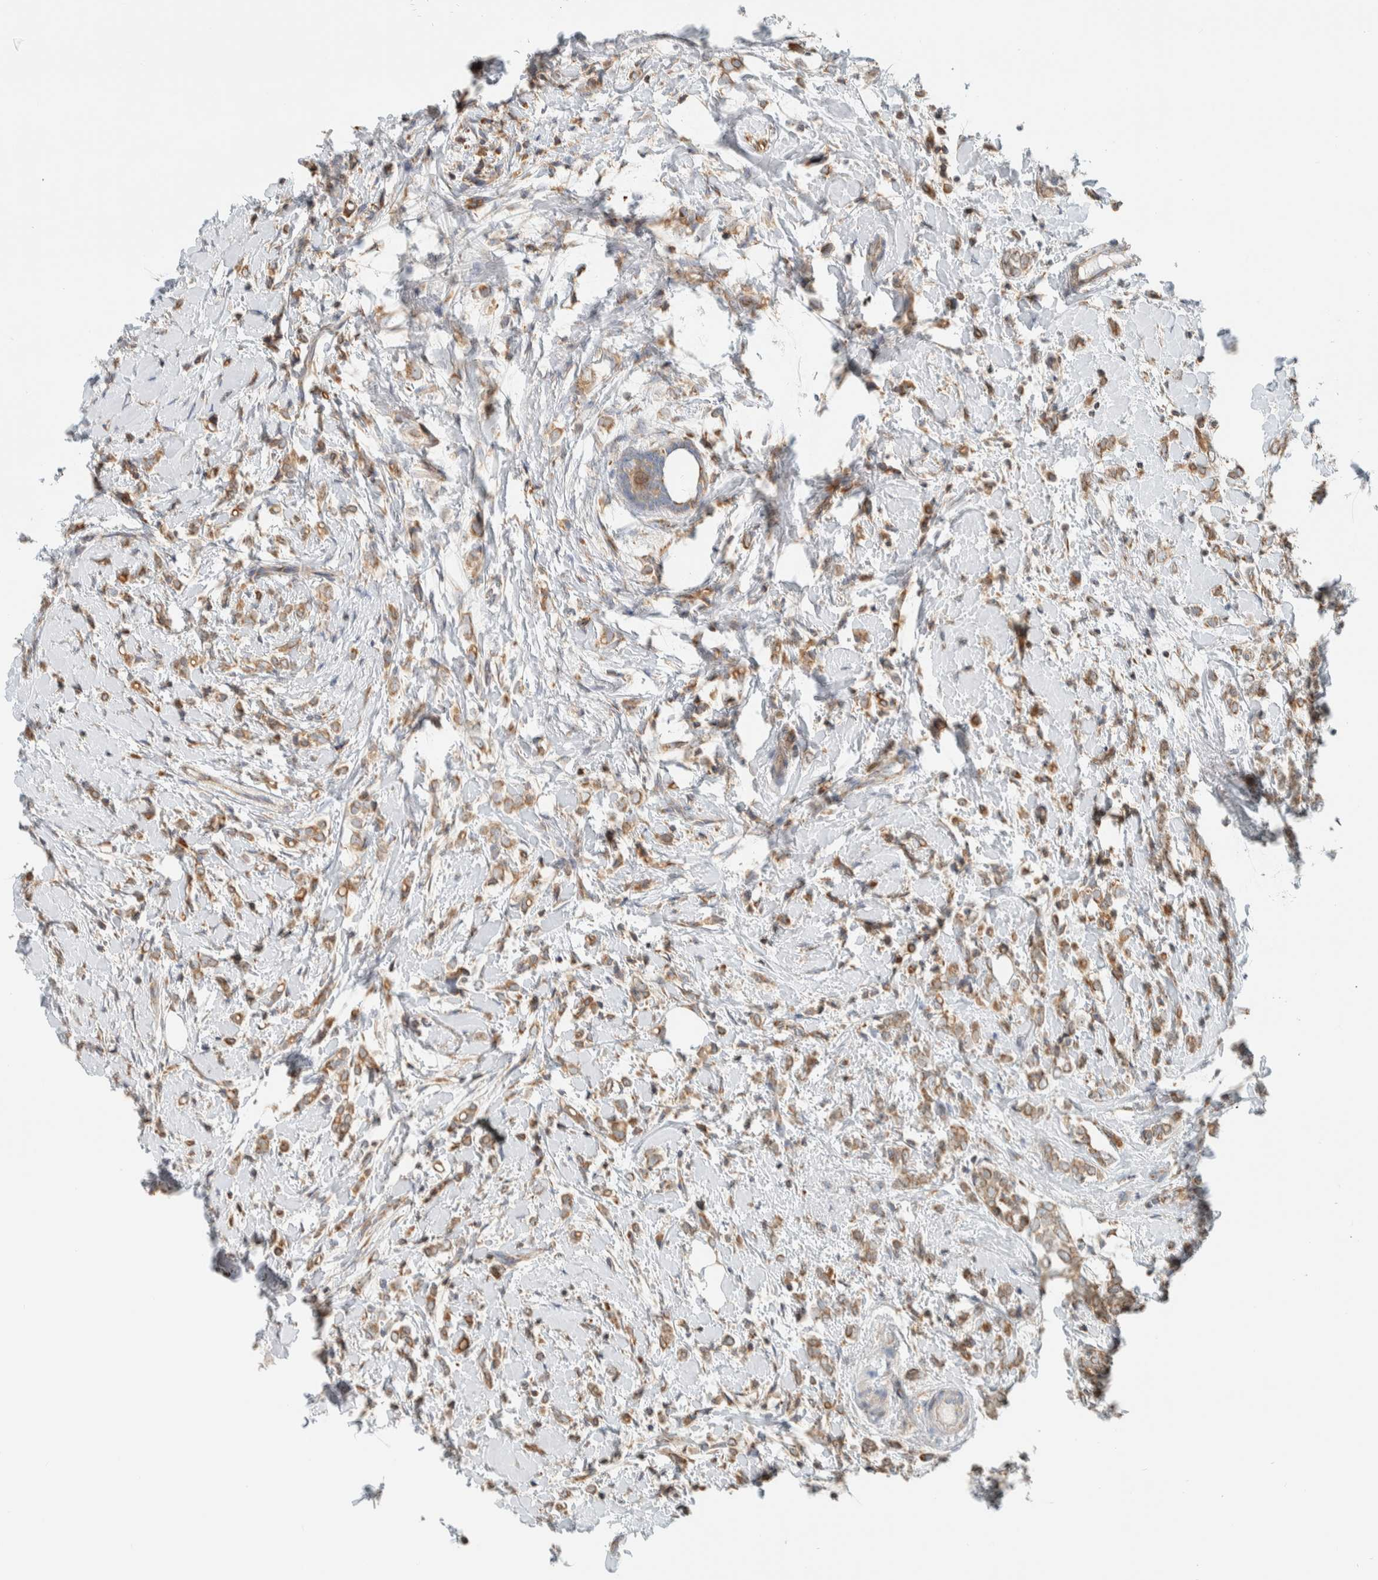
{"staining": {"intensity": "moderate", "quantity": ">75%", "location": "cytoplasmic/membranous"}, "tissue": "breast cancer", "cell_type": "Tumor cells", "image_type": "cancer", "snomed": [{"axis": "morphology", "description": "Normal tissue, NOS"}, {"axis": "morphology", "description": "Lobular carcinoma"}, {"axis": "topography", "description": "Breast"}], "caption": "DAB (3,3'-diaminobenzidine) immunohistochemical staining of breast cancer reveals moderate cytoplasmic/membranous protein positivity in approximately >75% of tumor cells.", "gene": "CCDC57", "patient": {"sex": "female", "age": 47}}